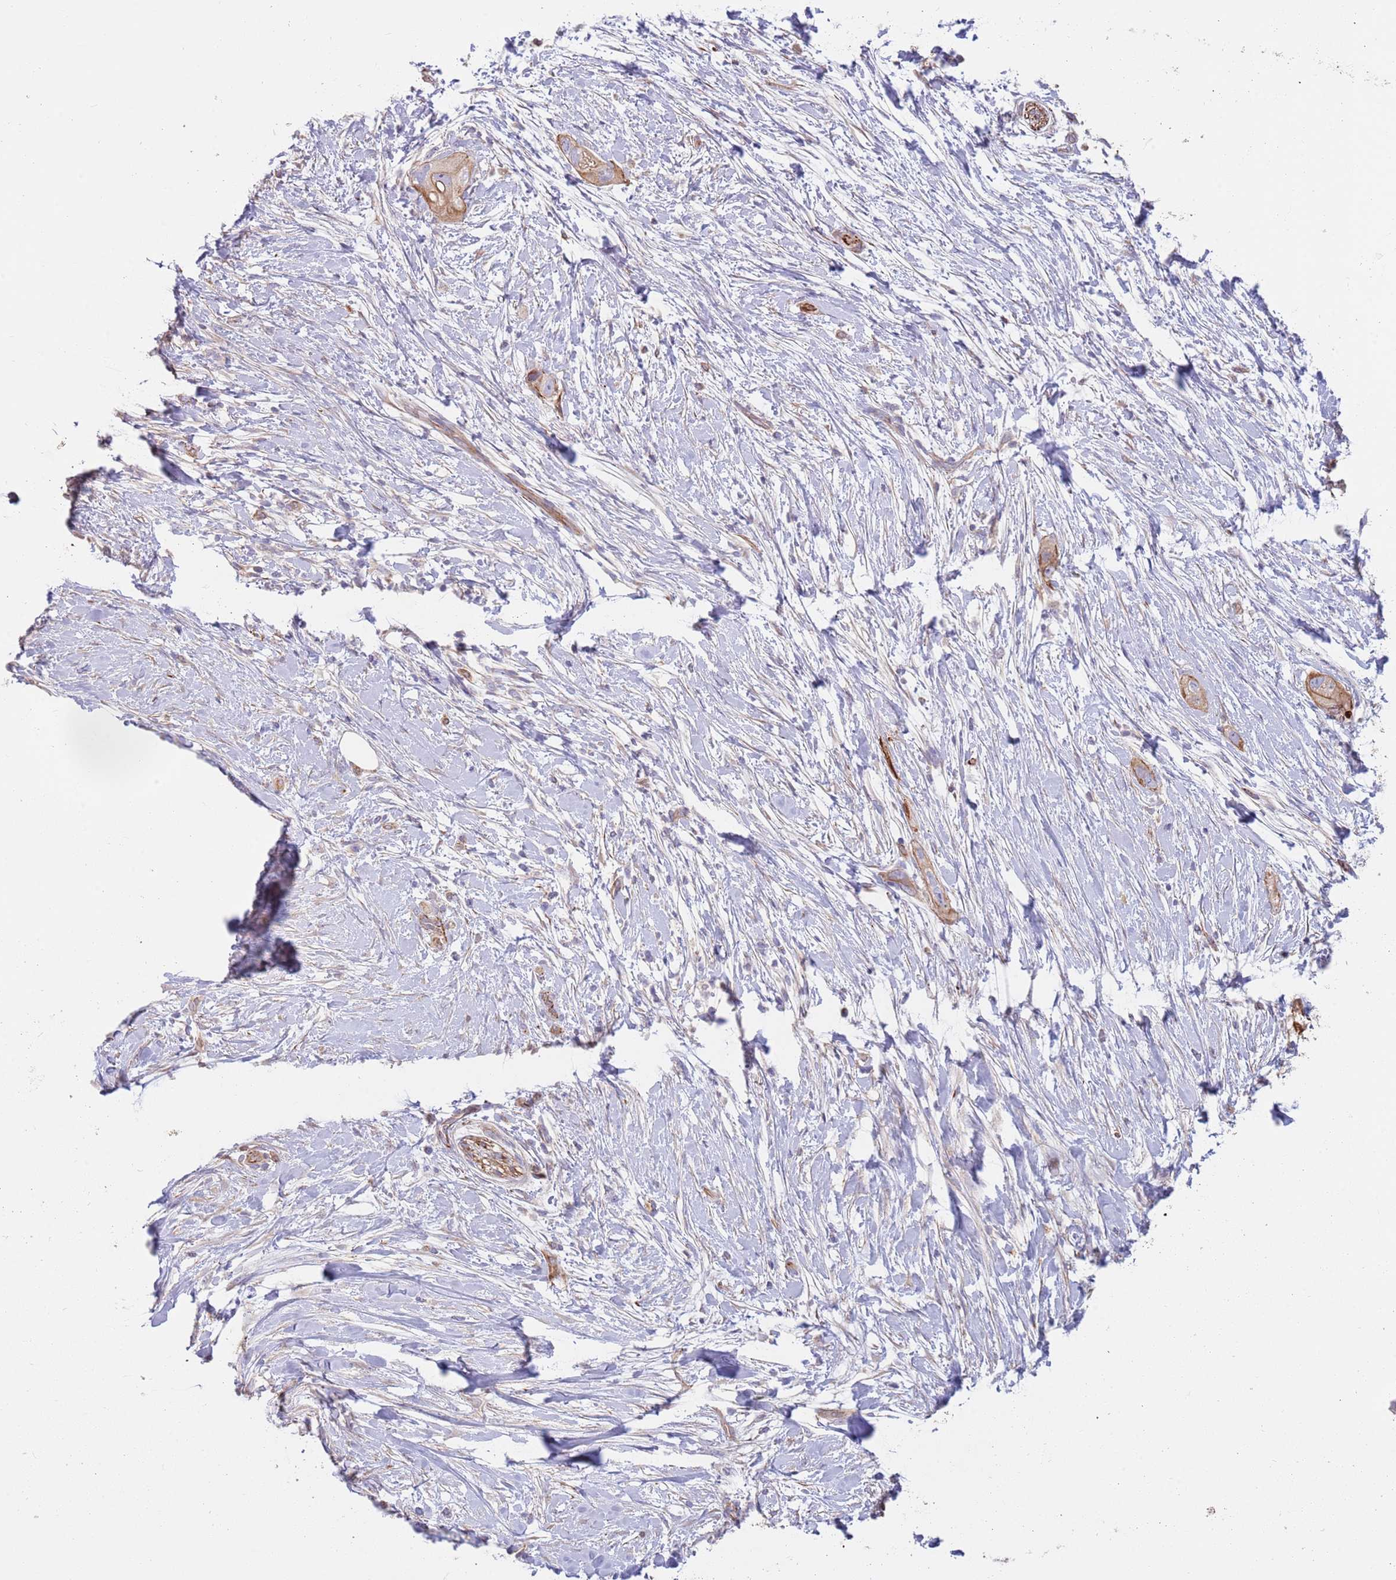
{"staining": {"intensity": "moderate", "quantity": "25%-75%", "location": "cytoplasmic/membranous"}, "tissue": "pancreatic cancer", "cell_type": "Tumor cells", "image_type": "cancer", "snomed": [{"axis": "morphology", "description": "Adenocarcinoma, NOS"}, {"axis": "topography", "description": "Pancreas"}], "caption": "A brown stain shows moderate cytoplasmic/membranous positivity of a protein in human adenocarcinoma (pancreatic) tumor cells.", "gene": "MOGAT1", "patient": {"sex": "female", "age": 72}}